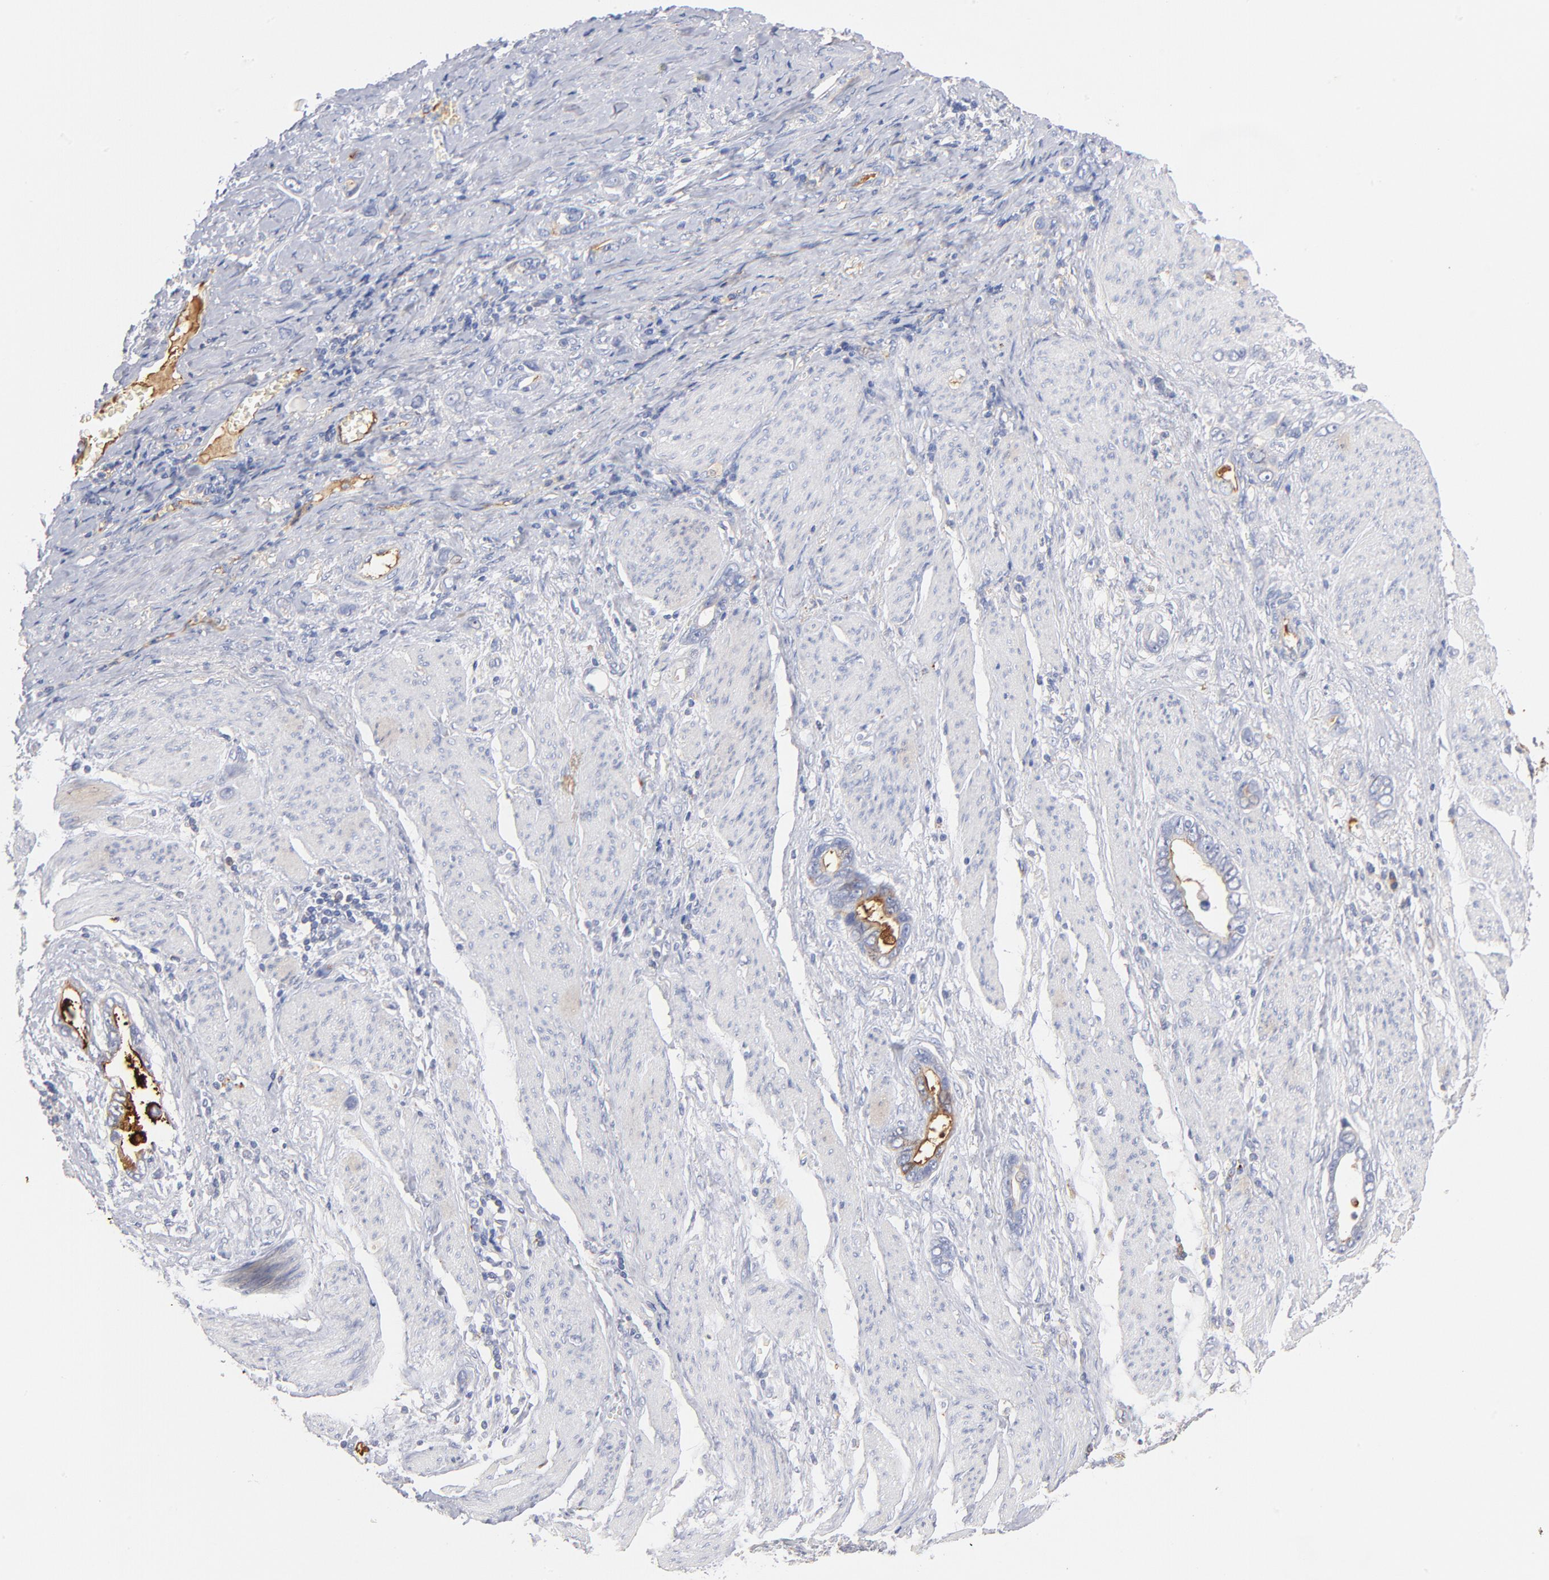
{"staining": {"intensity": "negative", "quantity": "none", "location": "none"}, "tissue": "stomach cancer", "cell_type": "Tumor cells", "image_type": "cancer", "snomed": [{"axis": "morphology", "description": "Adenocarcinoma, NOS"}, {"axis": "topography", "description": "Stomach"}], "caption": "The immunohistochemistry (IHC) photomicrograph has no significant staining in tumor cells of stomach cancer (adenocarcinoma) tissue.", "gene": "C3", "patient": {"sex": "male", "age": 78}}